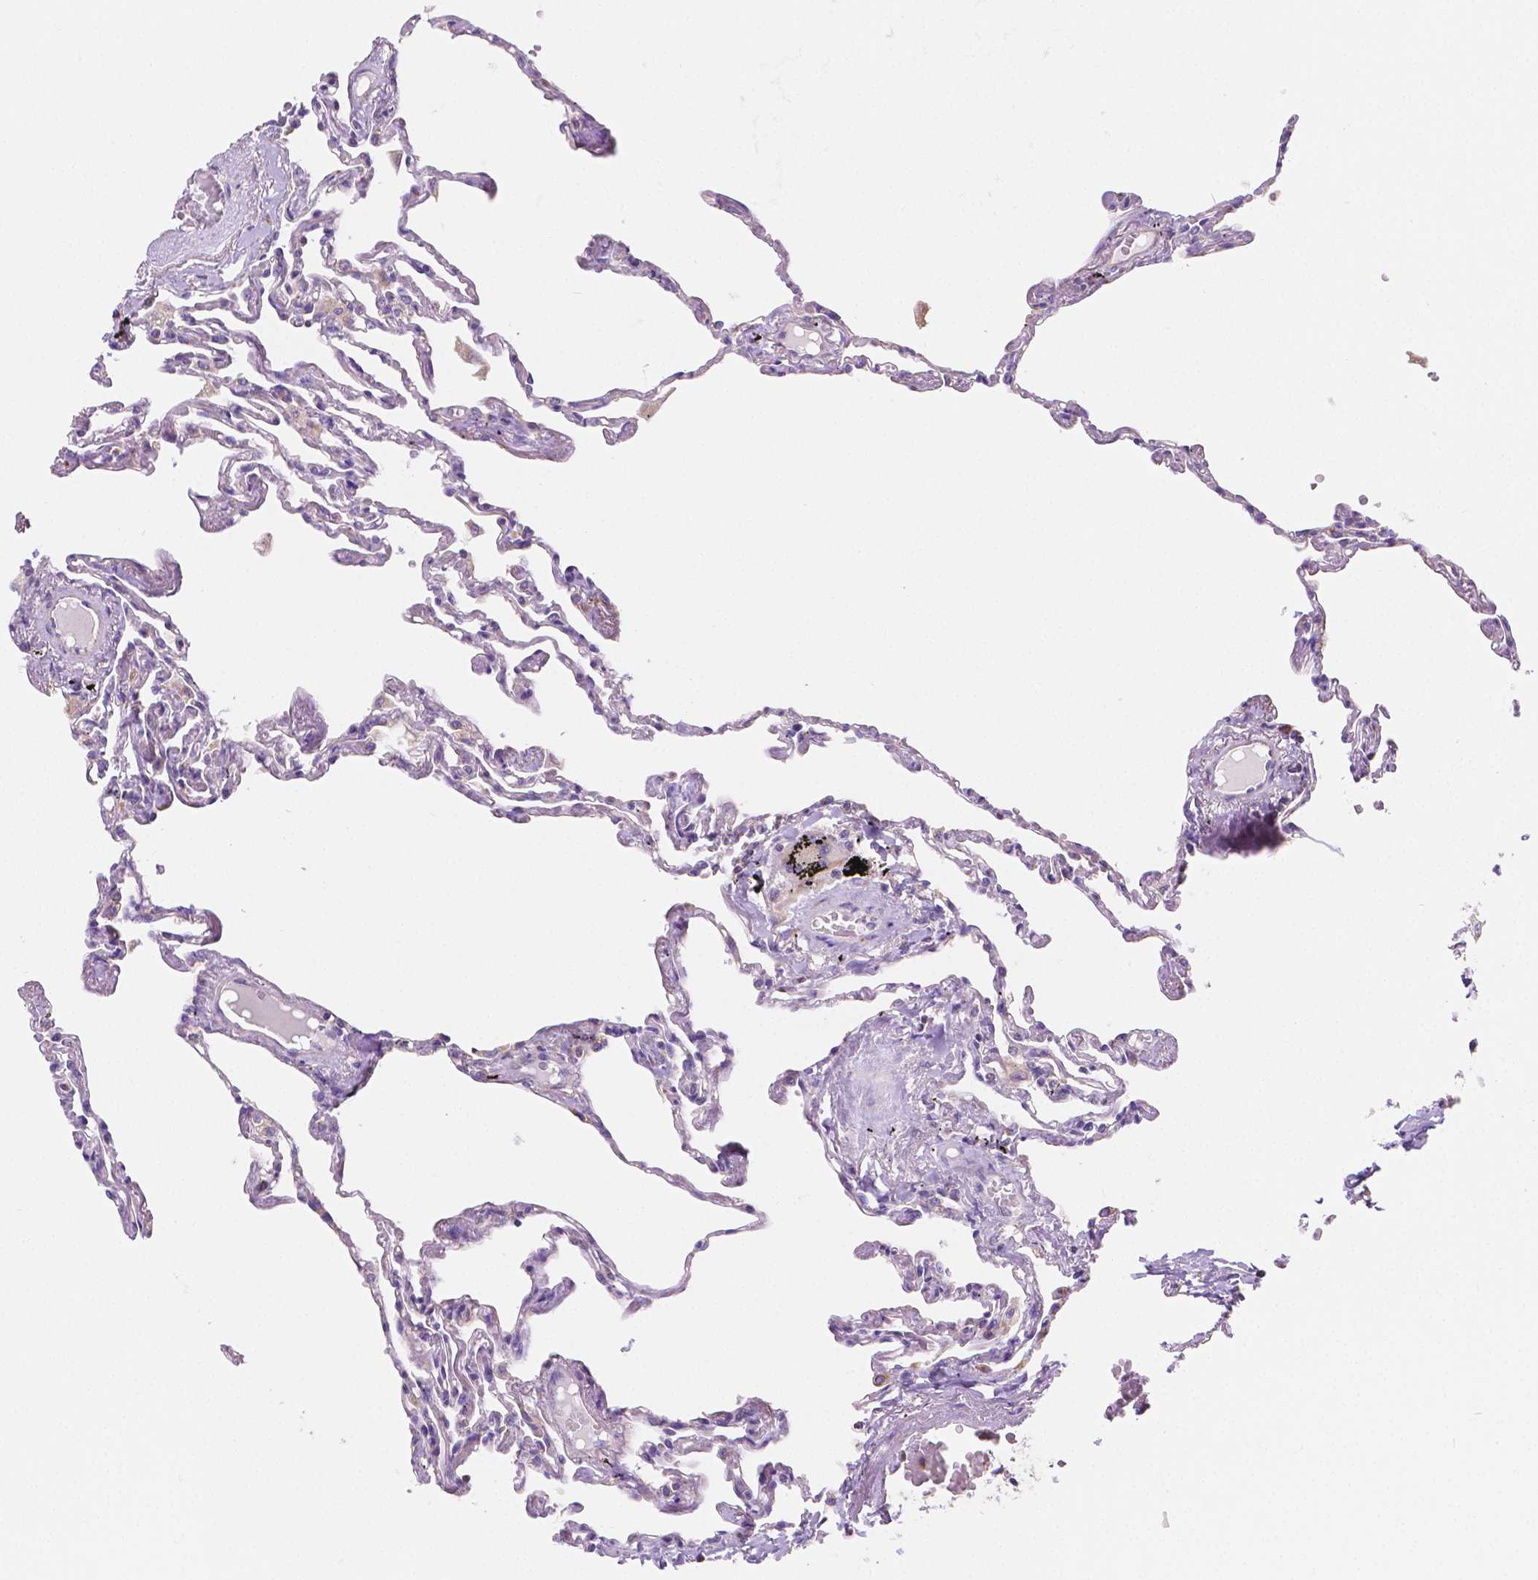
{"staining": {"intensity": "weak", "quantity": "<25%", "location": "cytoplasmic/membranous"}, "tissue": "lung", "cell_type": "Alveolar cells", "image_type": "normal", "snomed": [{"axis": "morphology", "description": "Normal tissue, NOS"}, {"axis": "topography", "description": "Lung"}], "caption": "Image shows no protein staining in alveolar cells of unremarkable lung.", "gene": "SGTB", "patient": {"sex": "female", "age": 67}}